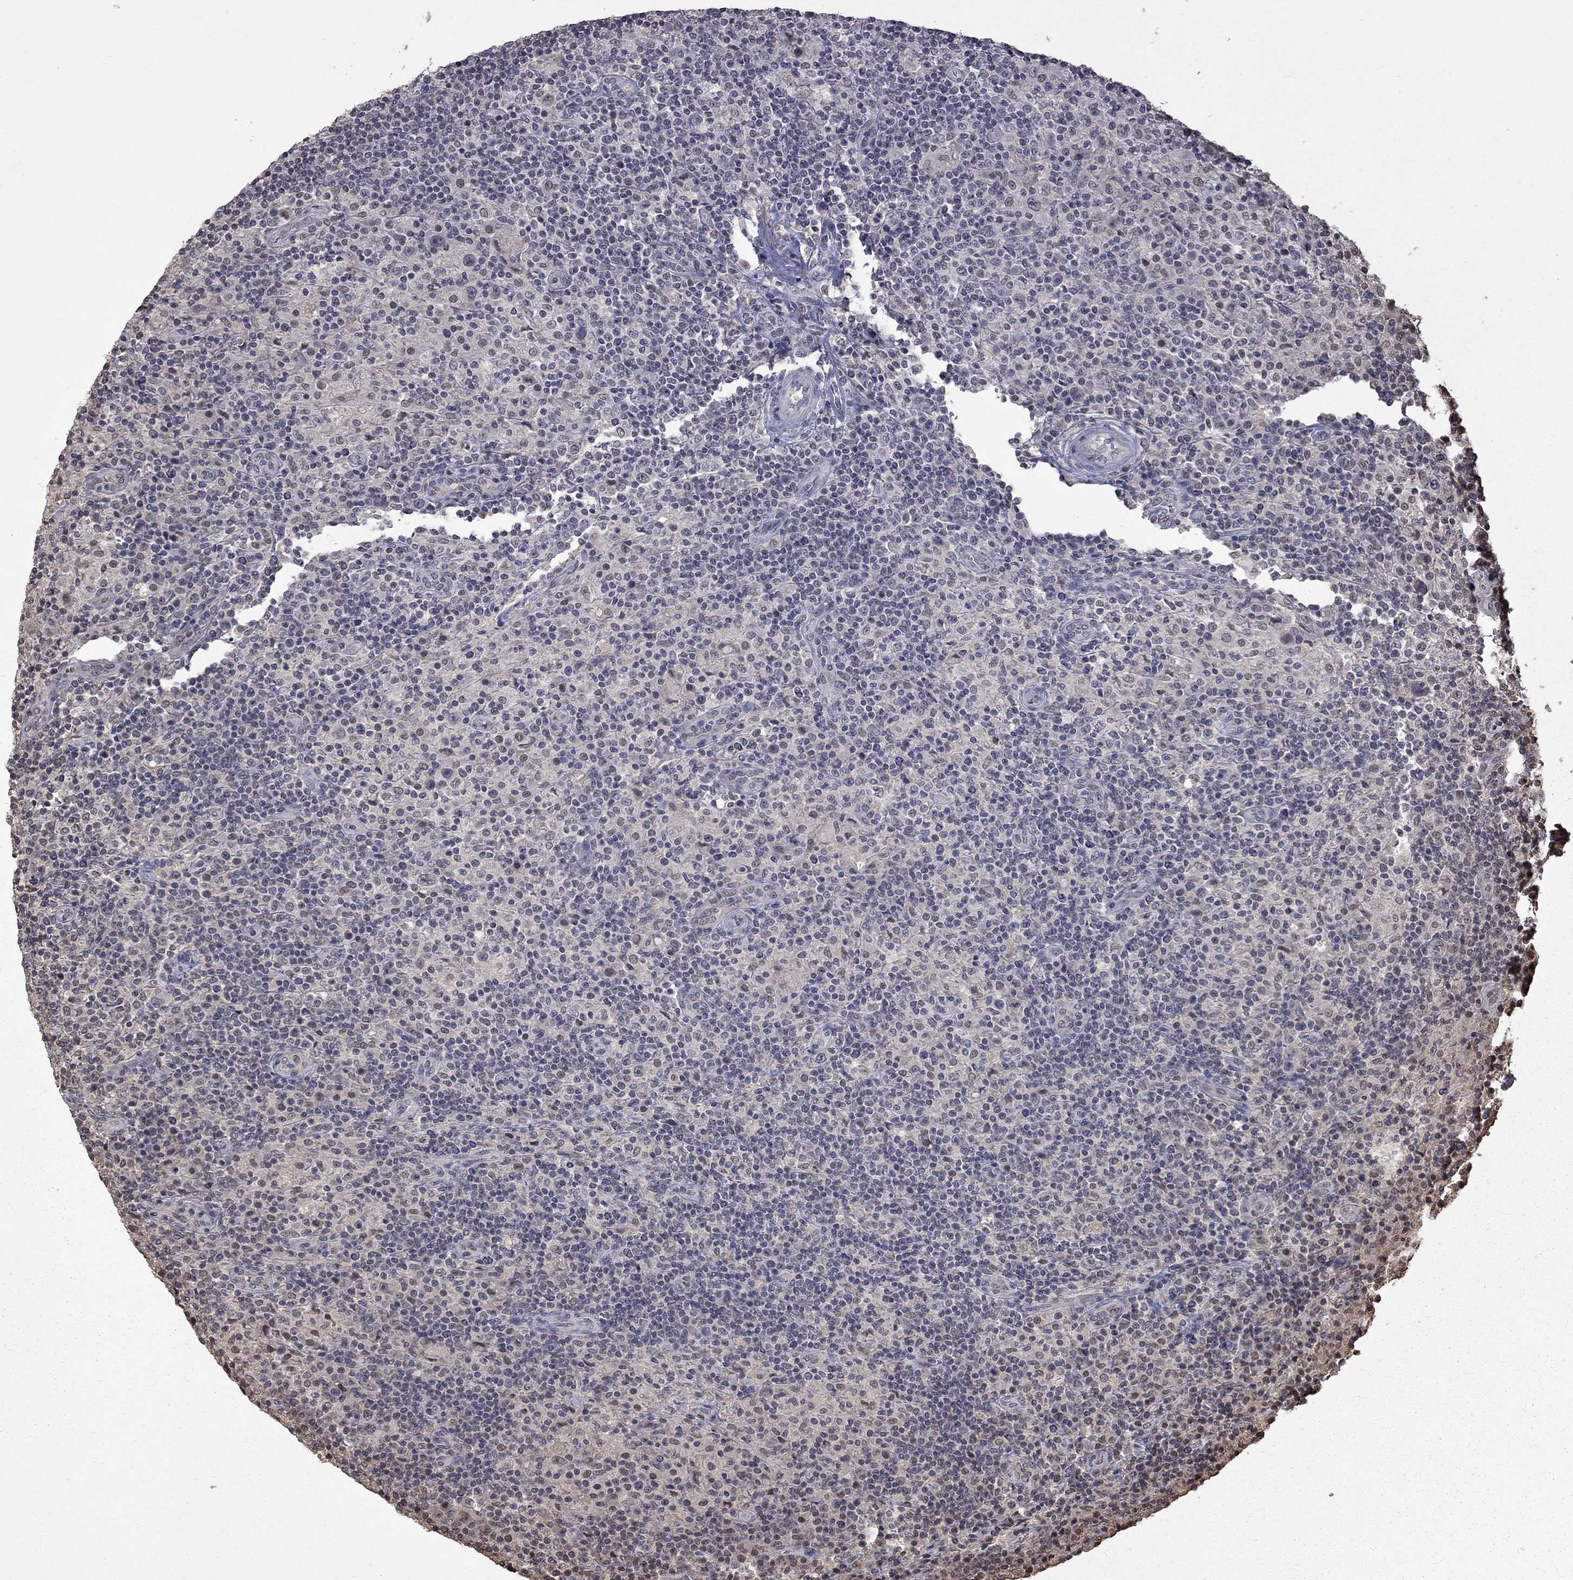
{"staining": {"intensity": "negative", "quantity": "none", "location": "none"}, "tissue": "lymphoma", "cell_type": "Tumor cells", "image_type": "cancer", "snomed": [{"axis": "morphology", "description": "Hodgkin's disease, NOS"}, {"axis": "topography", "description": "Lymph node"}], "caption": "Immunohistochemistry (IHC) image of lymphoma stained for a protein (brown), which shows no positivity in tumor cells. (DAB (3,3'-diaminobenzidine) immunohistochemistry (IHC), high magnification).", "gene": "RFWD3", "patient": {"sex": "male", "age": 70}}